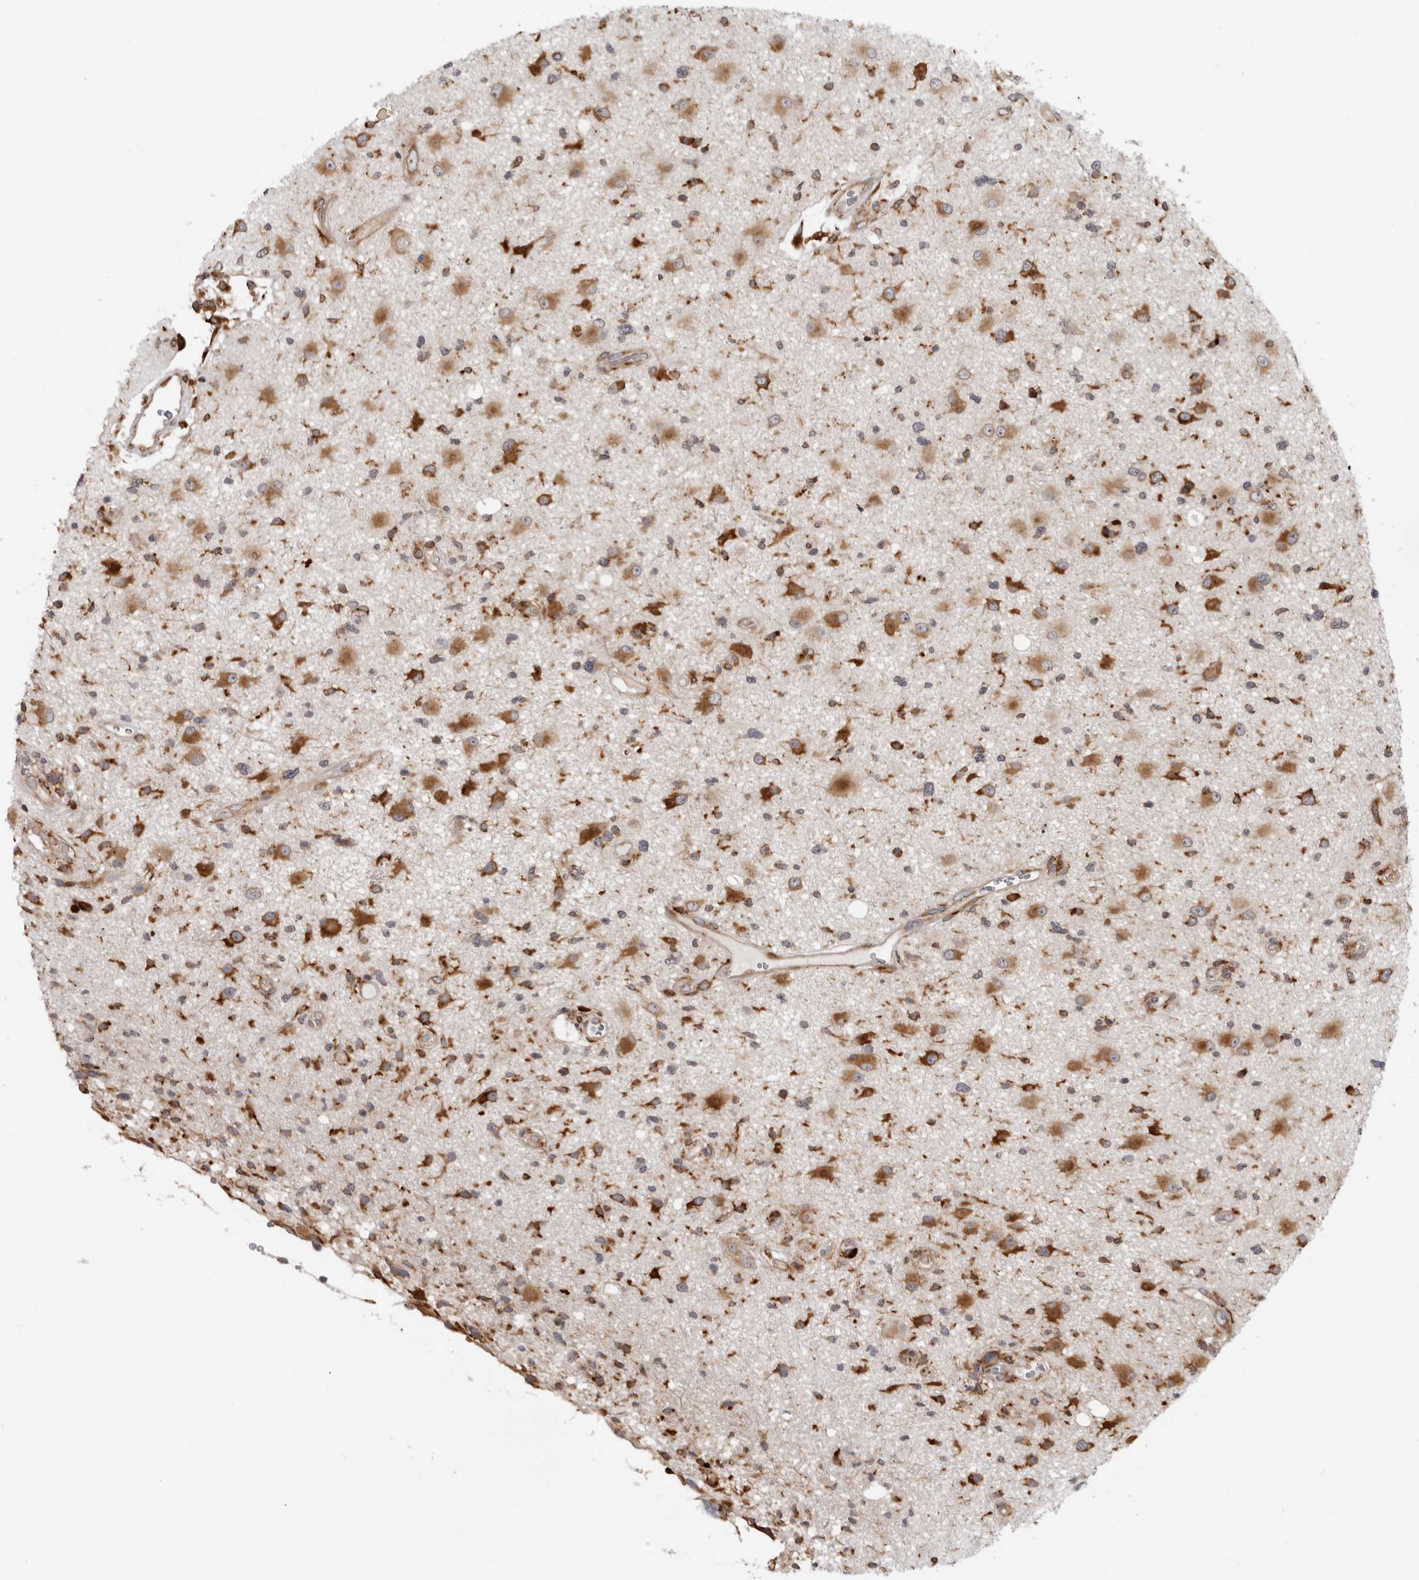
{"staining": {"intensity": "moderate", "quantity": ">75%", "location": "cytoplasmic/membranous"}, "tissue": "glioma", "cell_type": "Tumor cells", "image_type": "cancer", "snomed": [{"axis": "morphology", "description": "Glioma, malignant, High grade"}, {"axis": "topography", "description": "Brain"}], "caption": "Immunohistochemical staining of human glioma reveals moderate cytoplasmic/membranous protein expression in approximately >75% of tumor cells.", "gene": "ALPK2", "patient": {"sex": "male", "age": 33}}